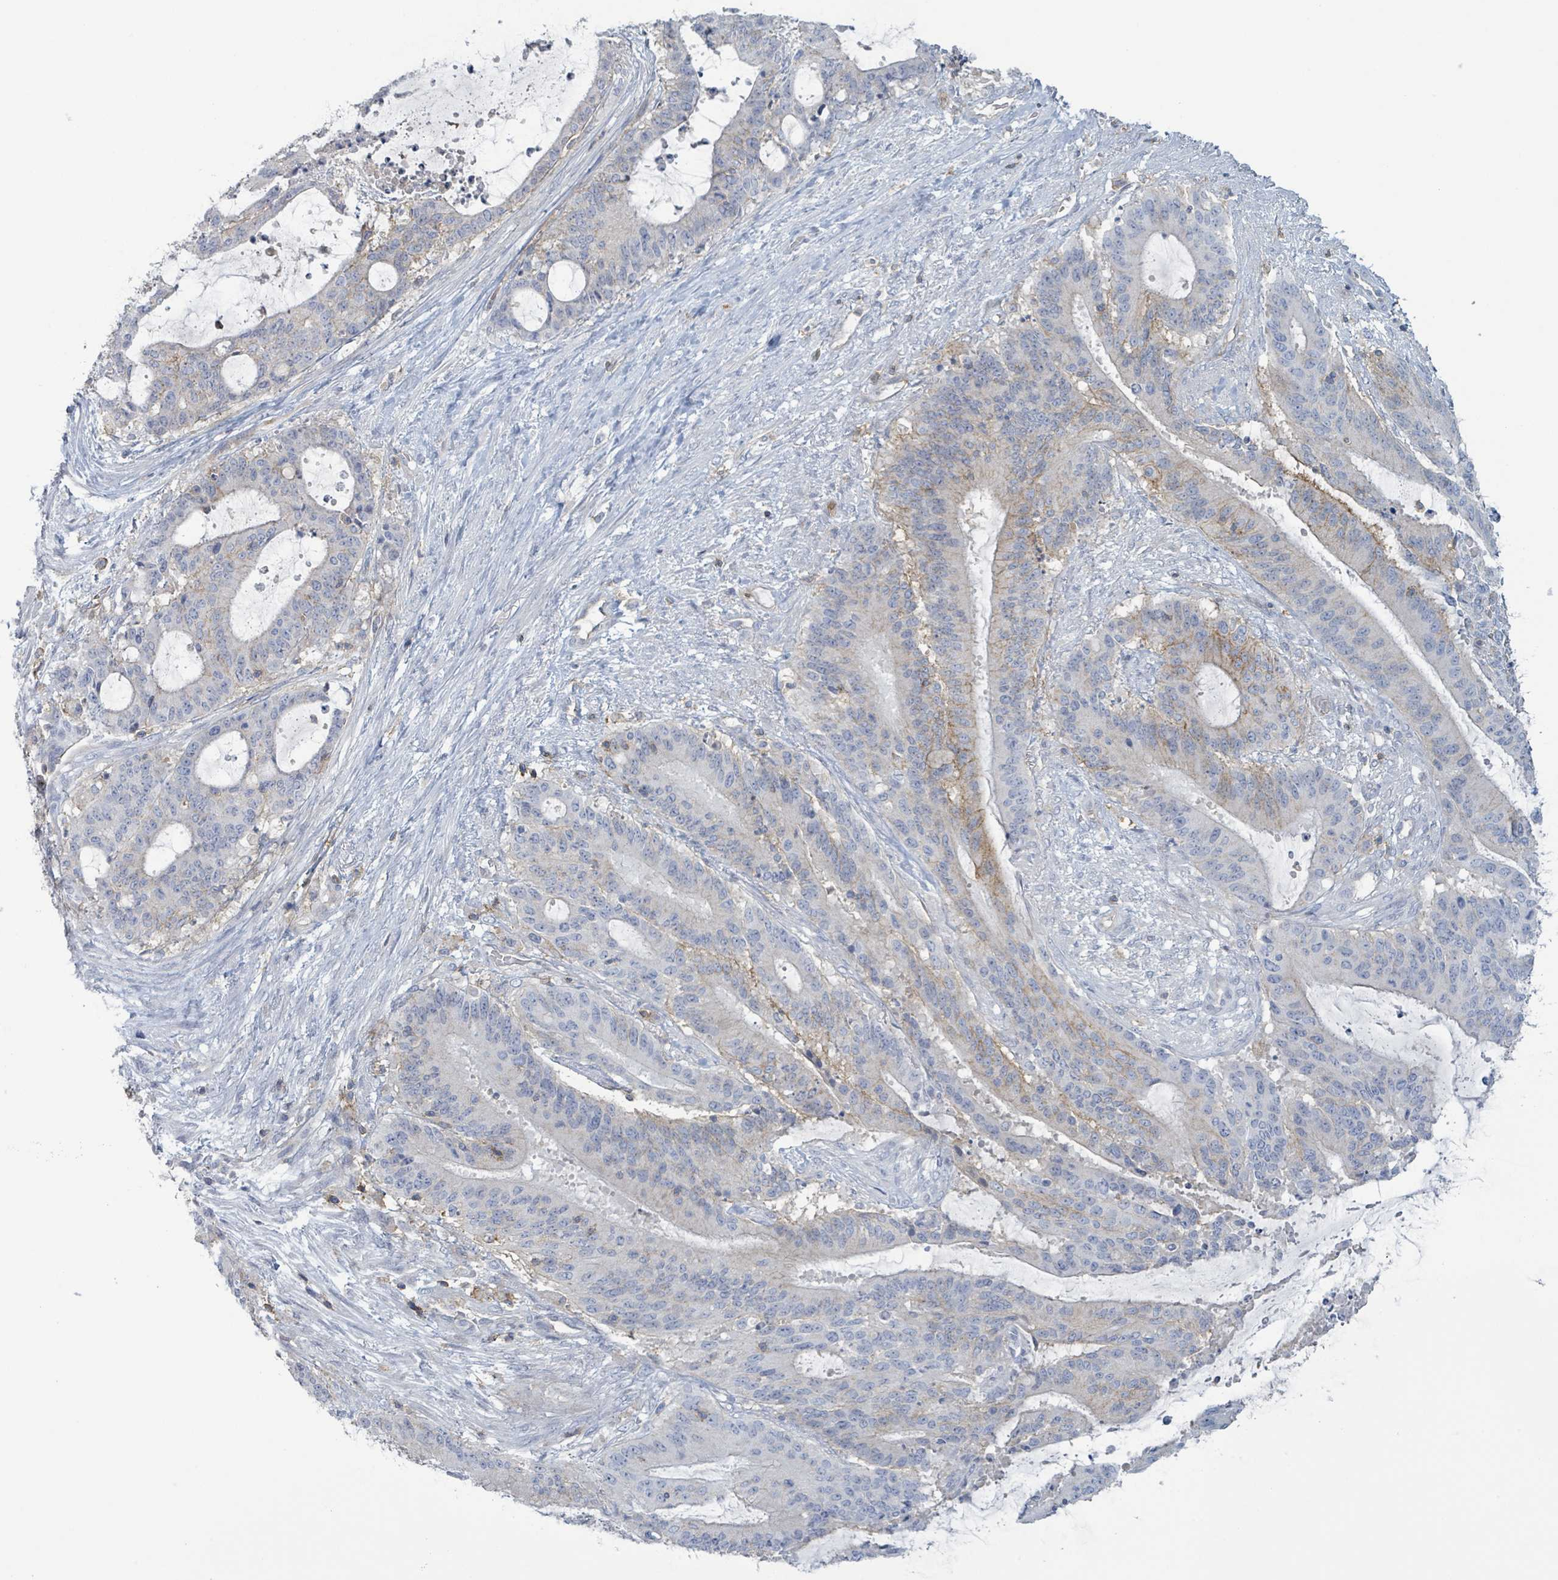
{"staining": {"intensity": "weak", "quantity": "<25%", "location": "cytoplasmic/membranous"}, "tissue": "liver cancer", "cell_type": "Tumor cells", "image_type": "cancer", "snomed": [{"axis": "morphology", "description": "Normal tissue, NOS"}, {"axis": "morphology", "description": "Cholangiocarcinoma"}, {"axis": "topography", "description": "Liver"}, {"axis": "topography", "description": "Peripheral nerve tissue"}], "caption": "The immunohistochemistry histopathology image has no significant positivity in tumor cells of liver cholangiocarcinoma tissue.", "gene": "TNFRSF14", "patient": {"sex": "female", "age": 73}}